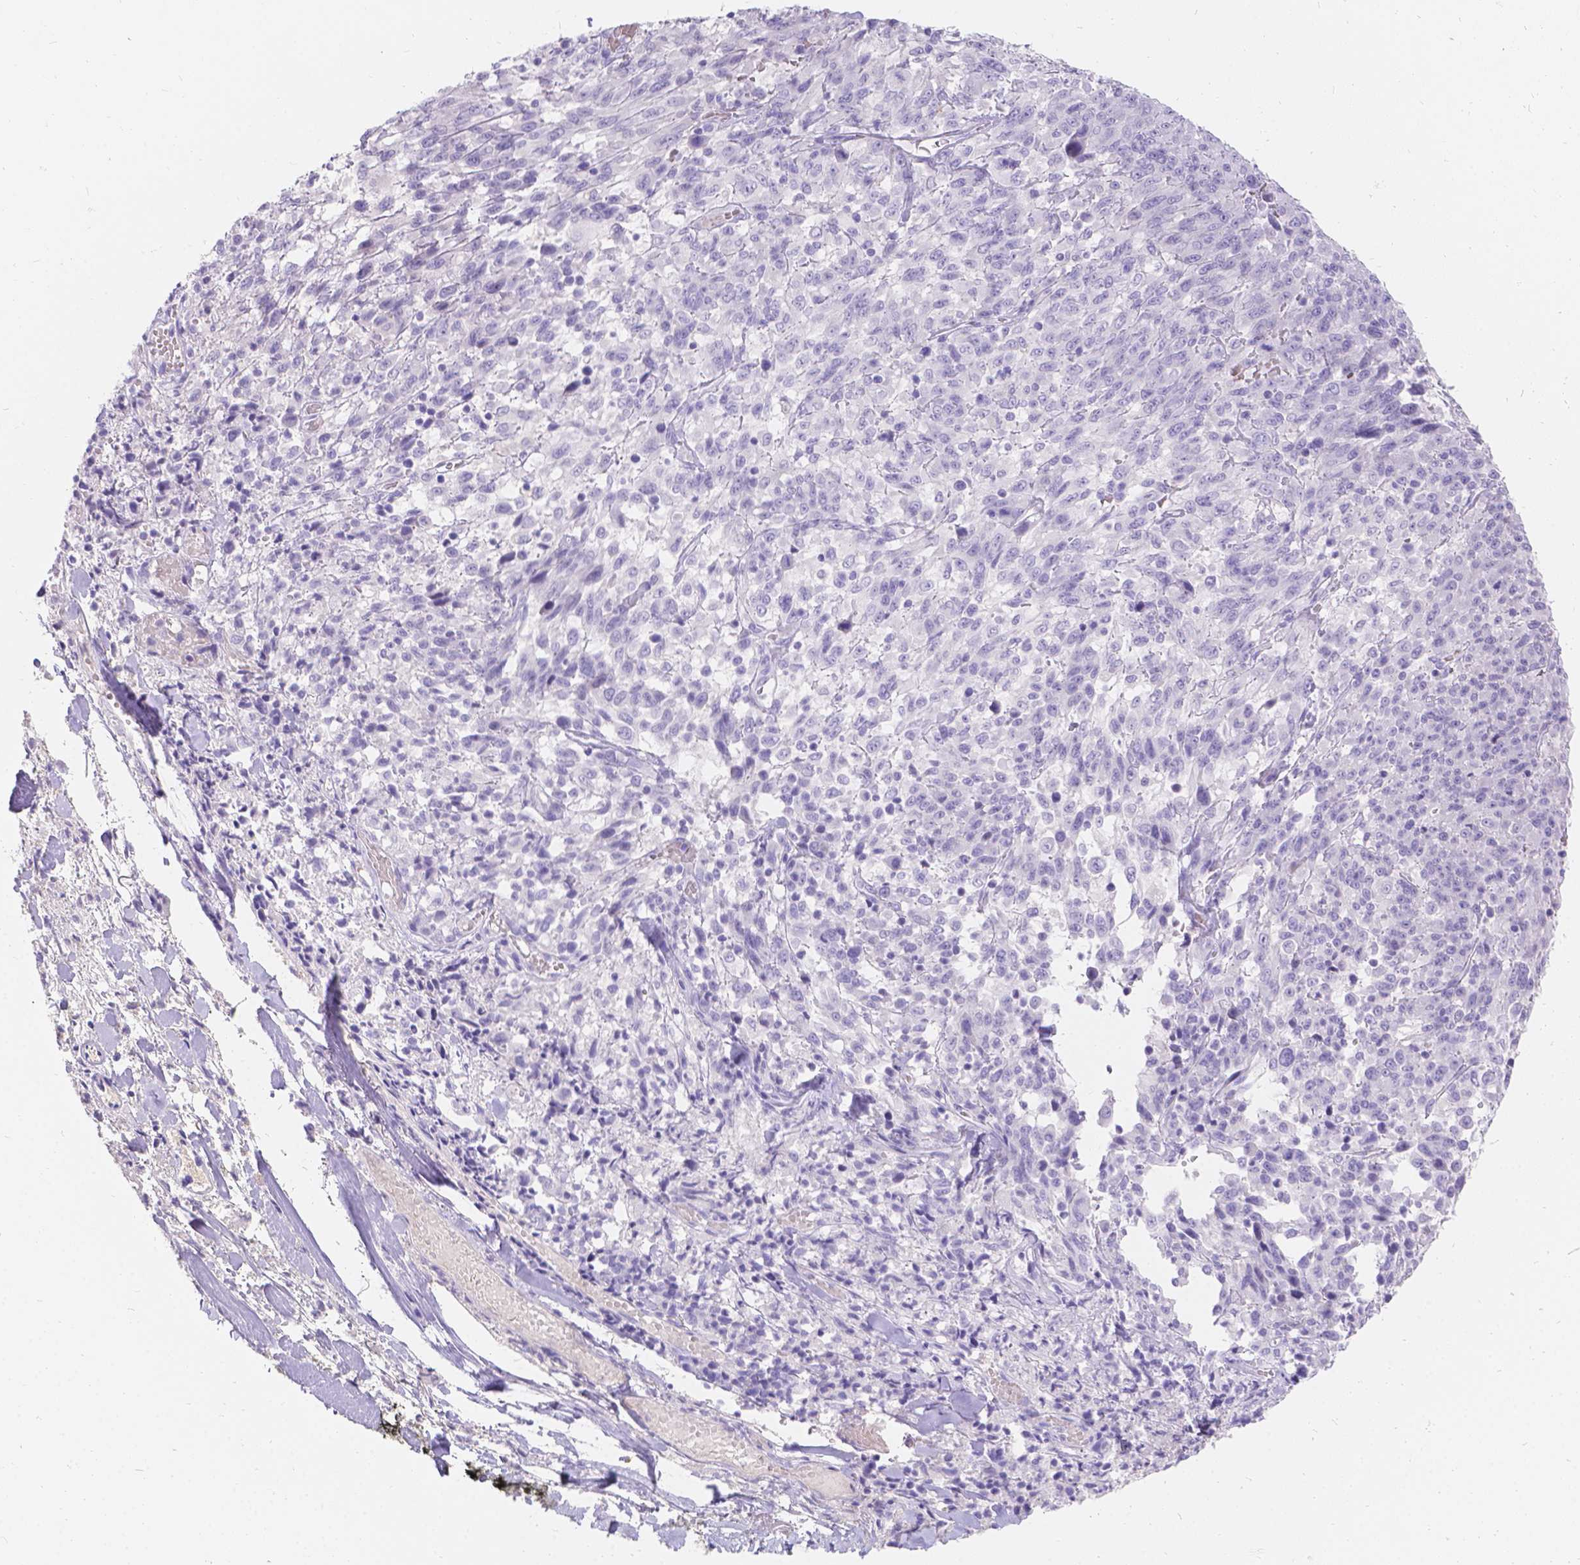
{"staining": {"intensity": "negative", "quantity": "none", "location": "none"}, "tissue": "melanoma", "cell_type": "Tumor cells", "image_type": "cancer", "snomed": [{"axis": "morphology", "description": "Malignant melanoma, NOS"}, {"axis": "topography", "description": "Skin"}], "caption": "This is a histopathology image of IHC staining of malignant melanoma, which shows no expression in tumor cells.", "gene": "GNRHR", "patient": {"sex": "female", "age": 91}}